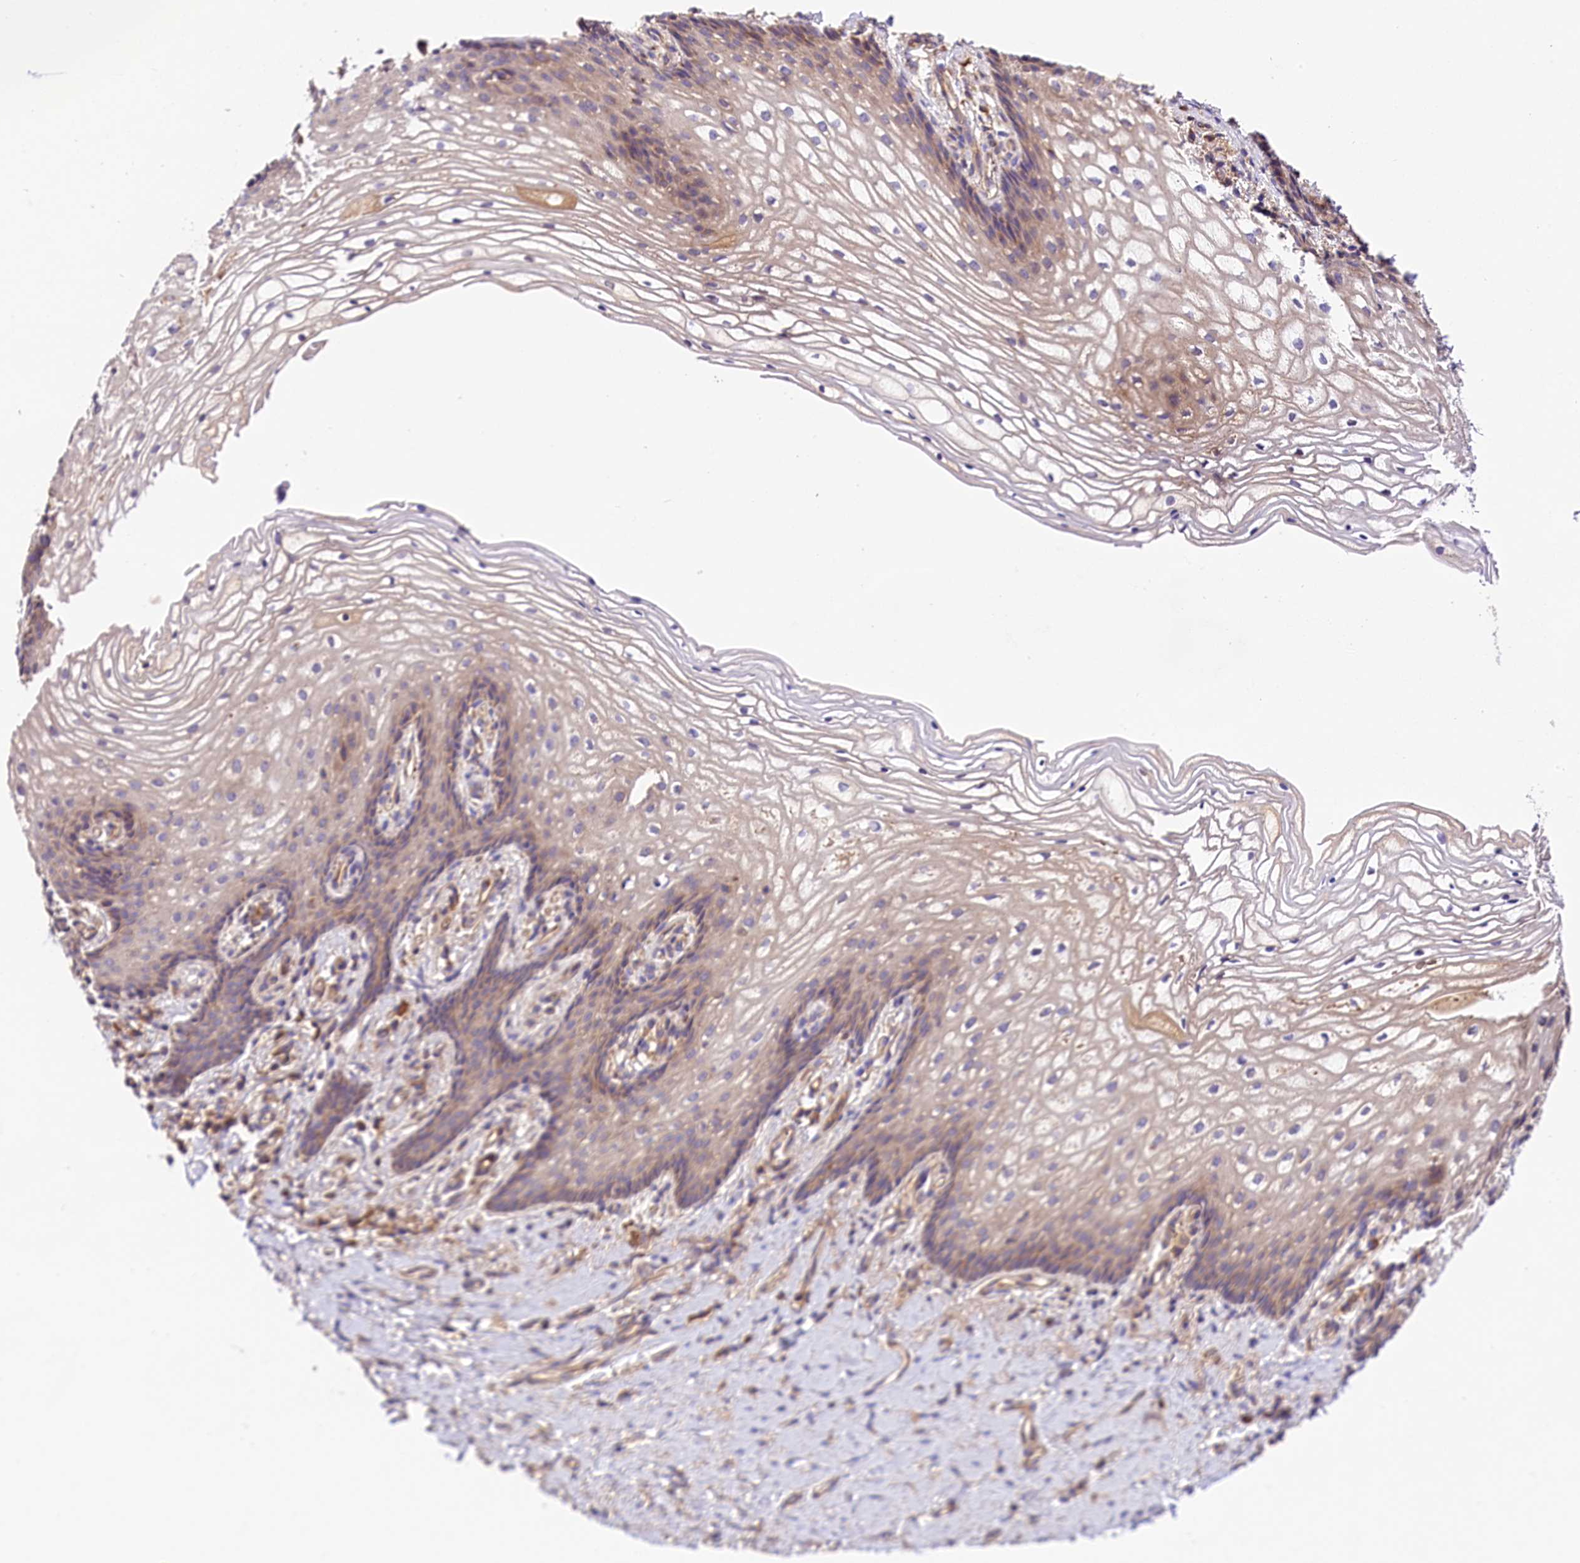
{"staining": {"intensity": "weak", "quantity": "25%-75%", "location": "cytoplasmic/membranous"}, "tissue": "vagina", "cell_type": "Squamous epithelial cells", "image_type": "normal", "snomed": [{"axis": "morphology", "description": "Normal tissue, NOS"}, {"axis": "topography", "description": "Vagina"}], "caption": "Immunohistochemistry histopathology image of benign vagina: vagina stained using immunohistochemistry (IHC) displays low levels of weak protein expression localized specifically in the cytoplasmic/membranous of squamous epithelial cells, appearing as a cytoplasmic/membranous brown color.", "gene": "SPG11", "patient": {"sex": "female", "age": 60}}